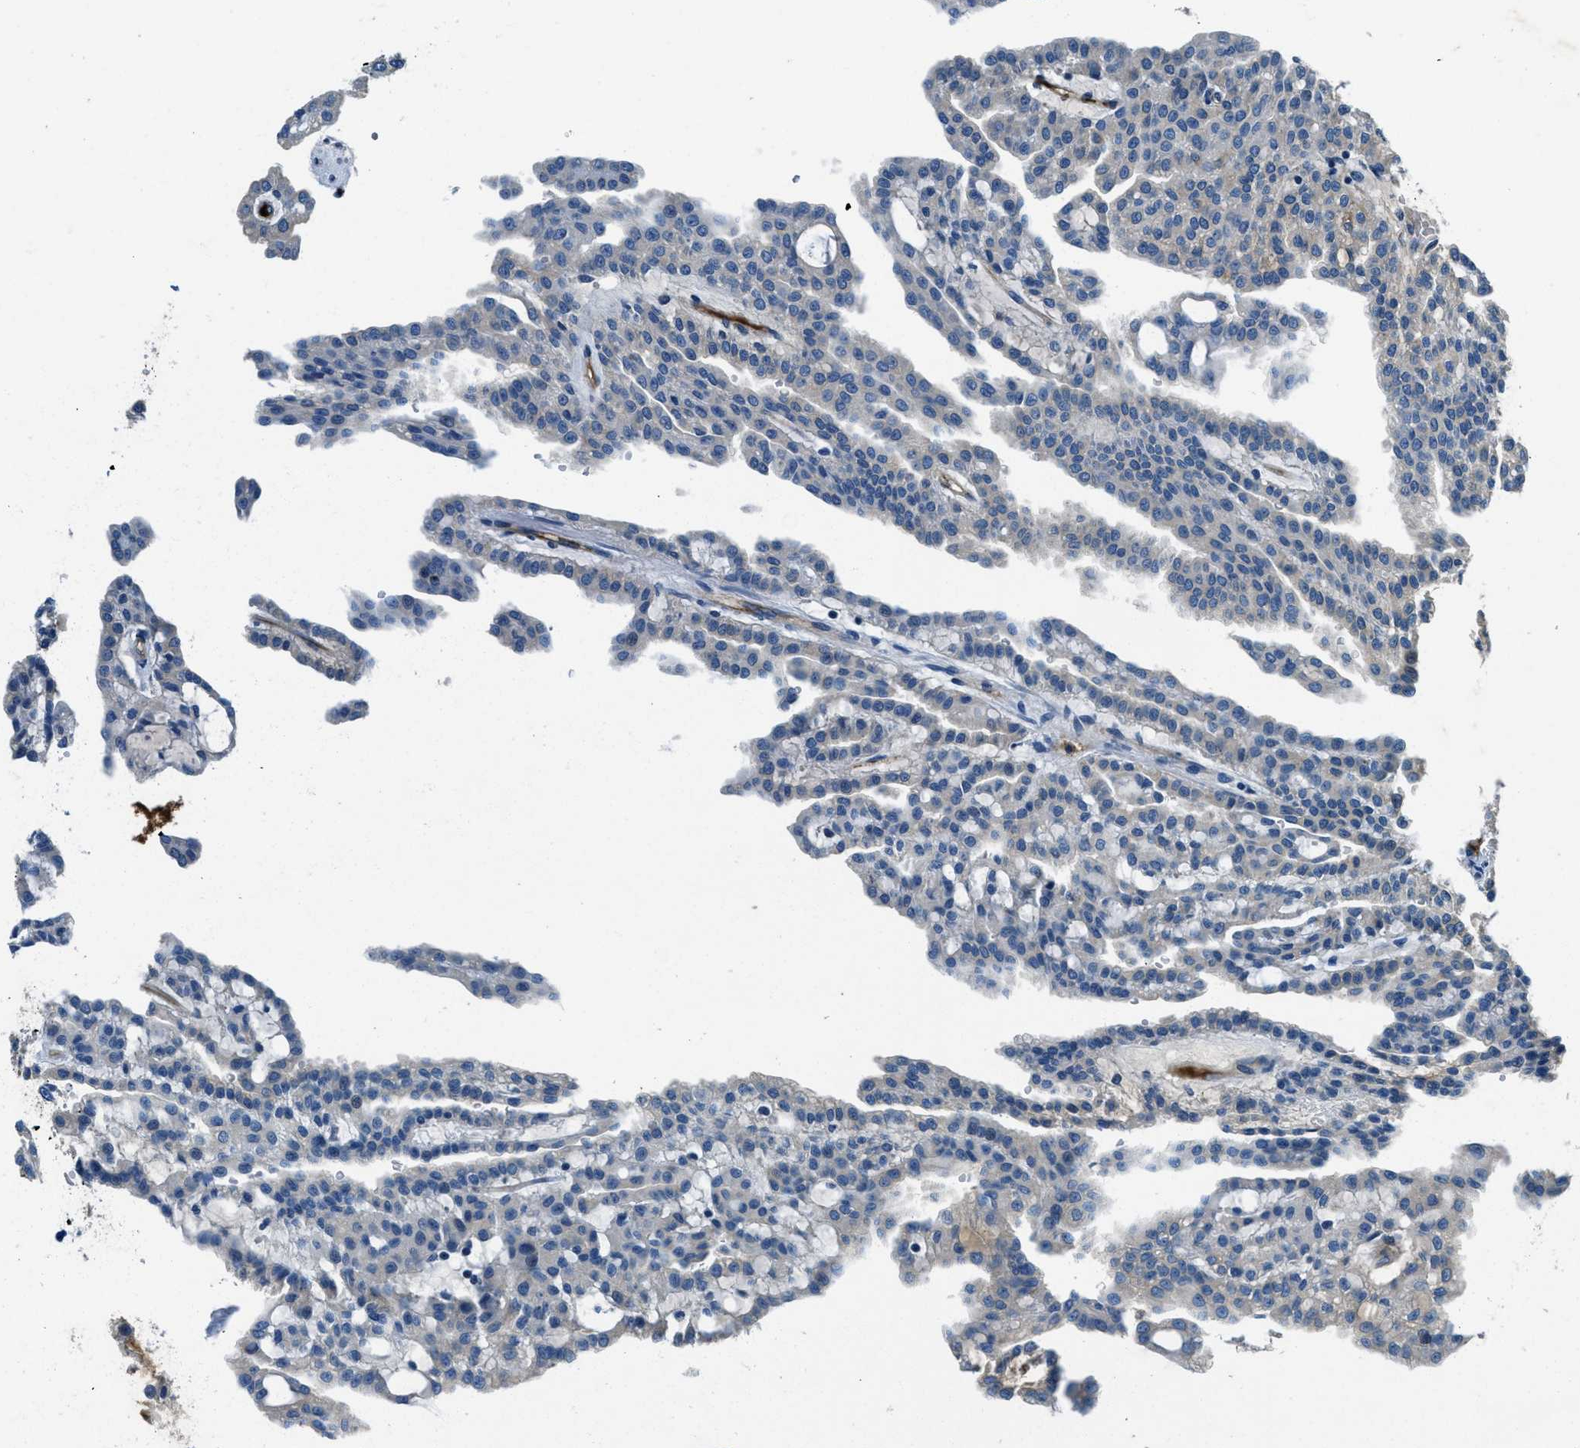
{"staining": {"intensity": "weak", "quantity": "<25%", "location": "cytoplasmic/membranous"}, "tissue": "renal cancer", "cell_type": "Tumor cells", "image_type": "cancer", "snomed": [{"axis": "morphology", "description": "Adenocarcinoma, NOS"}, {"axis": "topography", "description": "Kidney"}], "caption": "Tumor cells are negative for brown protein staining in adenocarcinoma (renal).", "gene": "TMEM186", "patient": {"sex": "male", "age": 63}}